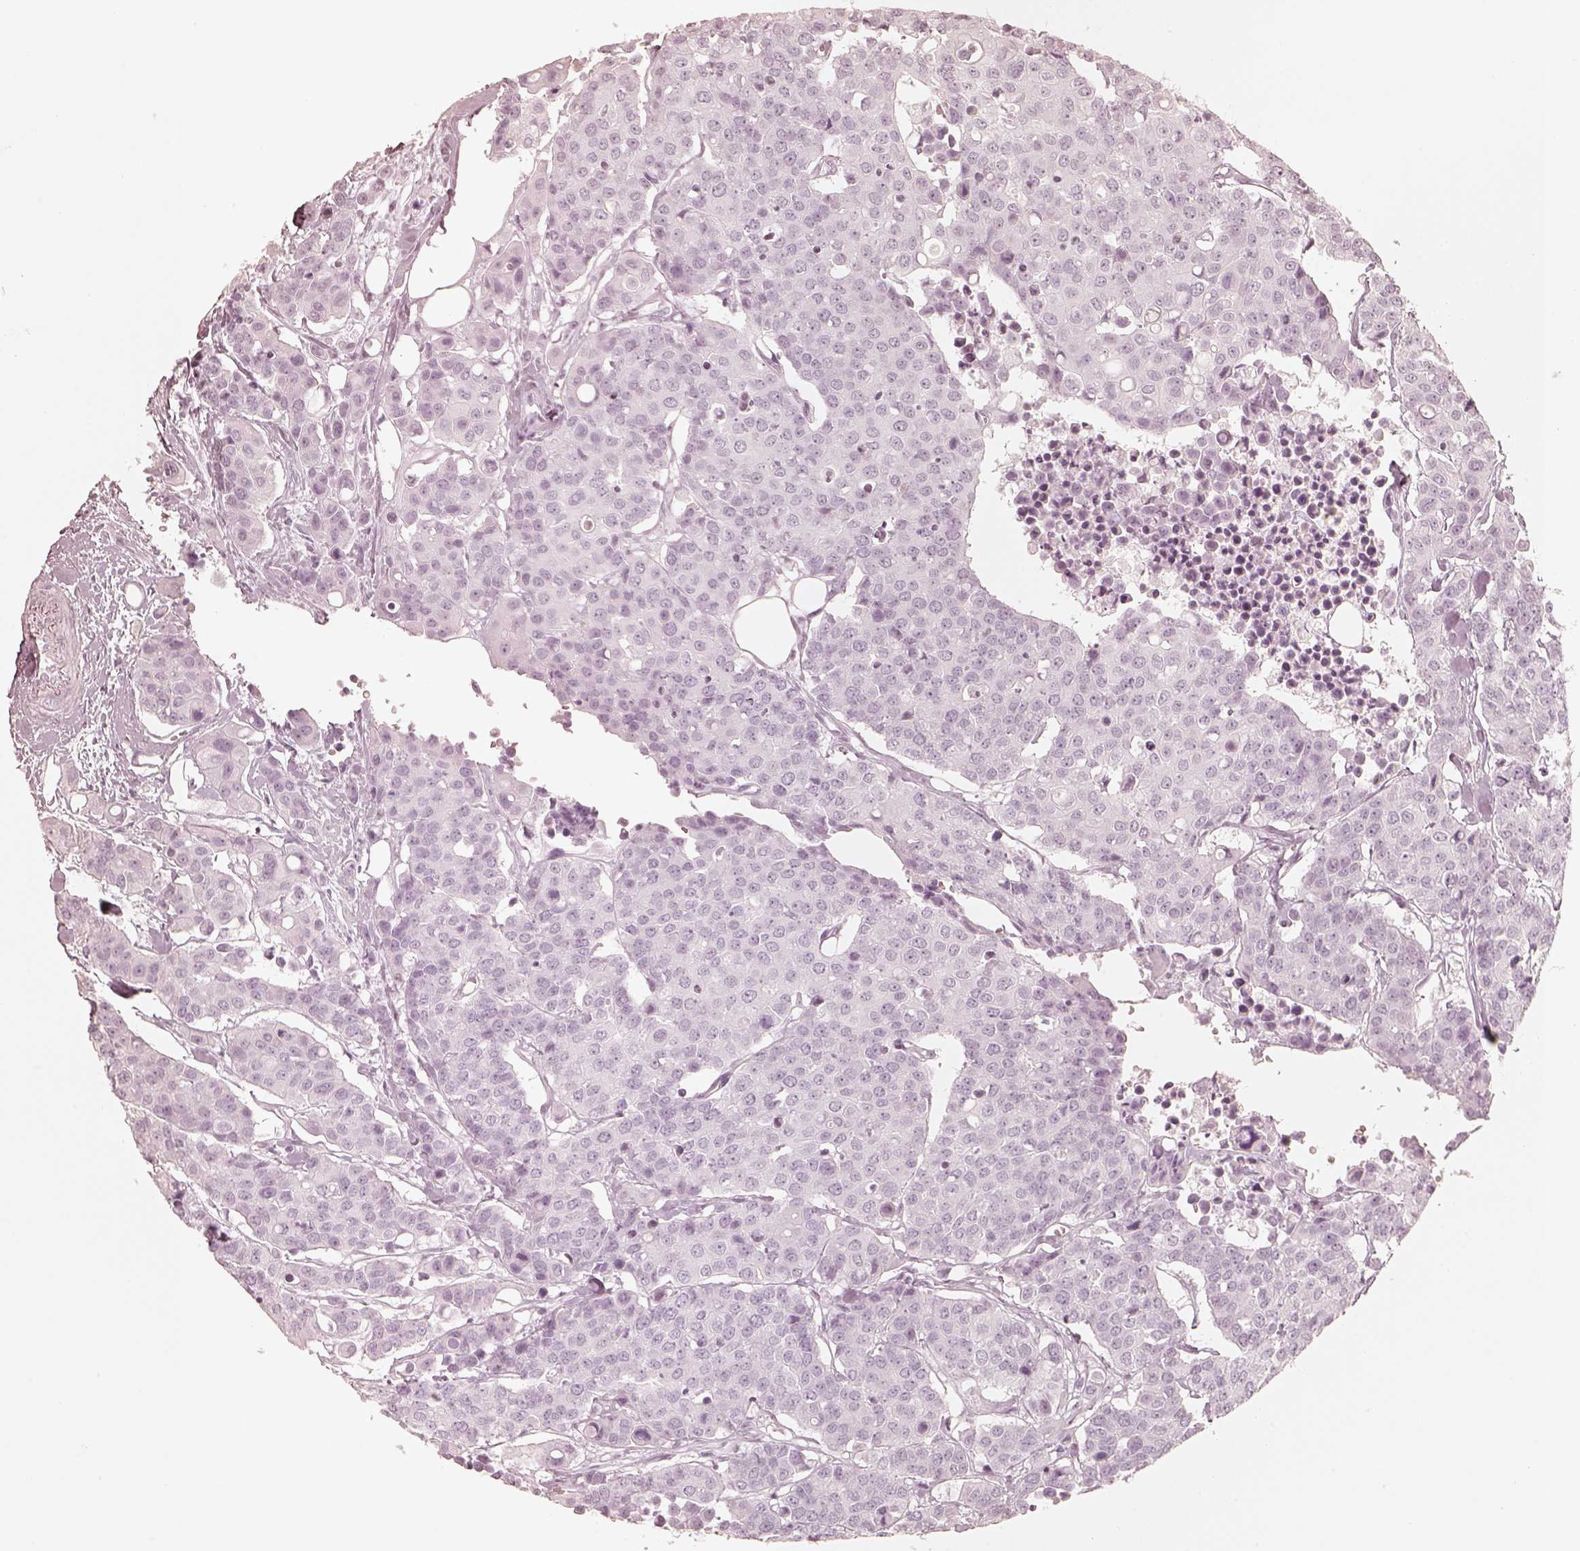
{"staining": {"intensity": "negative", "quantity": "none", "location": "none"}, "tissue": "carcinoid", "cell_type": "Tumor cells", "image_type": "cancer", "snomed": [{"axis": "morphology", "description": "Carcinoid, malignant, NOS"}, {"axis": "topography", "description": "Colon"}], "caption": "High power microscopy photomicrograph of an IHC photomicrograph of carcinoid, revealing no significant staining in tumor cells. The staining was performed using DAB to visualize the protein expression in brown, while the nuclei were stained in blue with hematoxylin (Magnification: 20x).", "gene": "KRT72", "patient": {"sex": "male", "age": 81}}